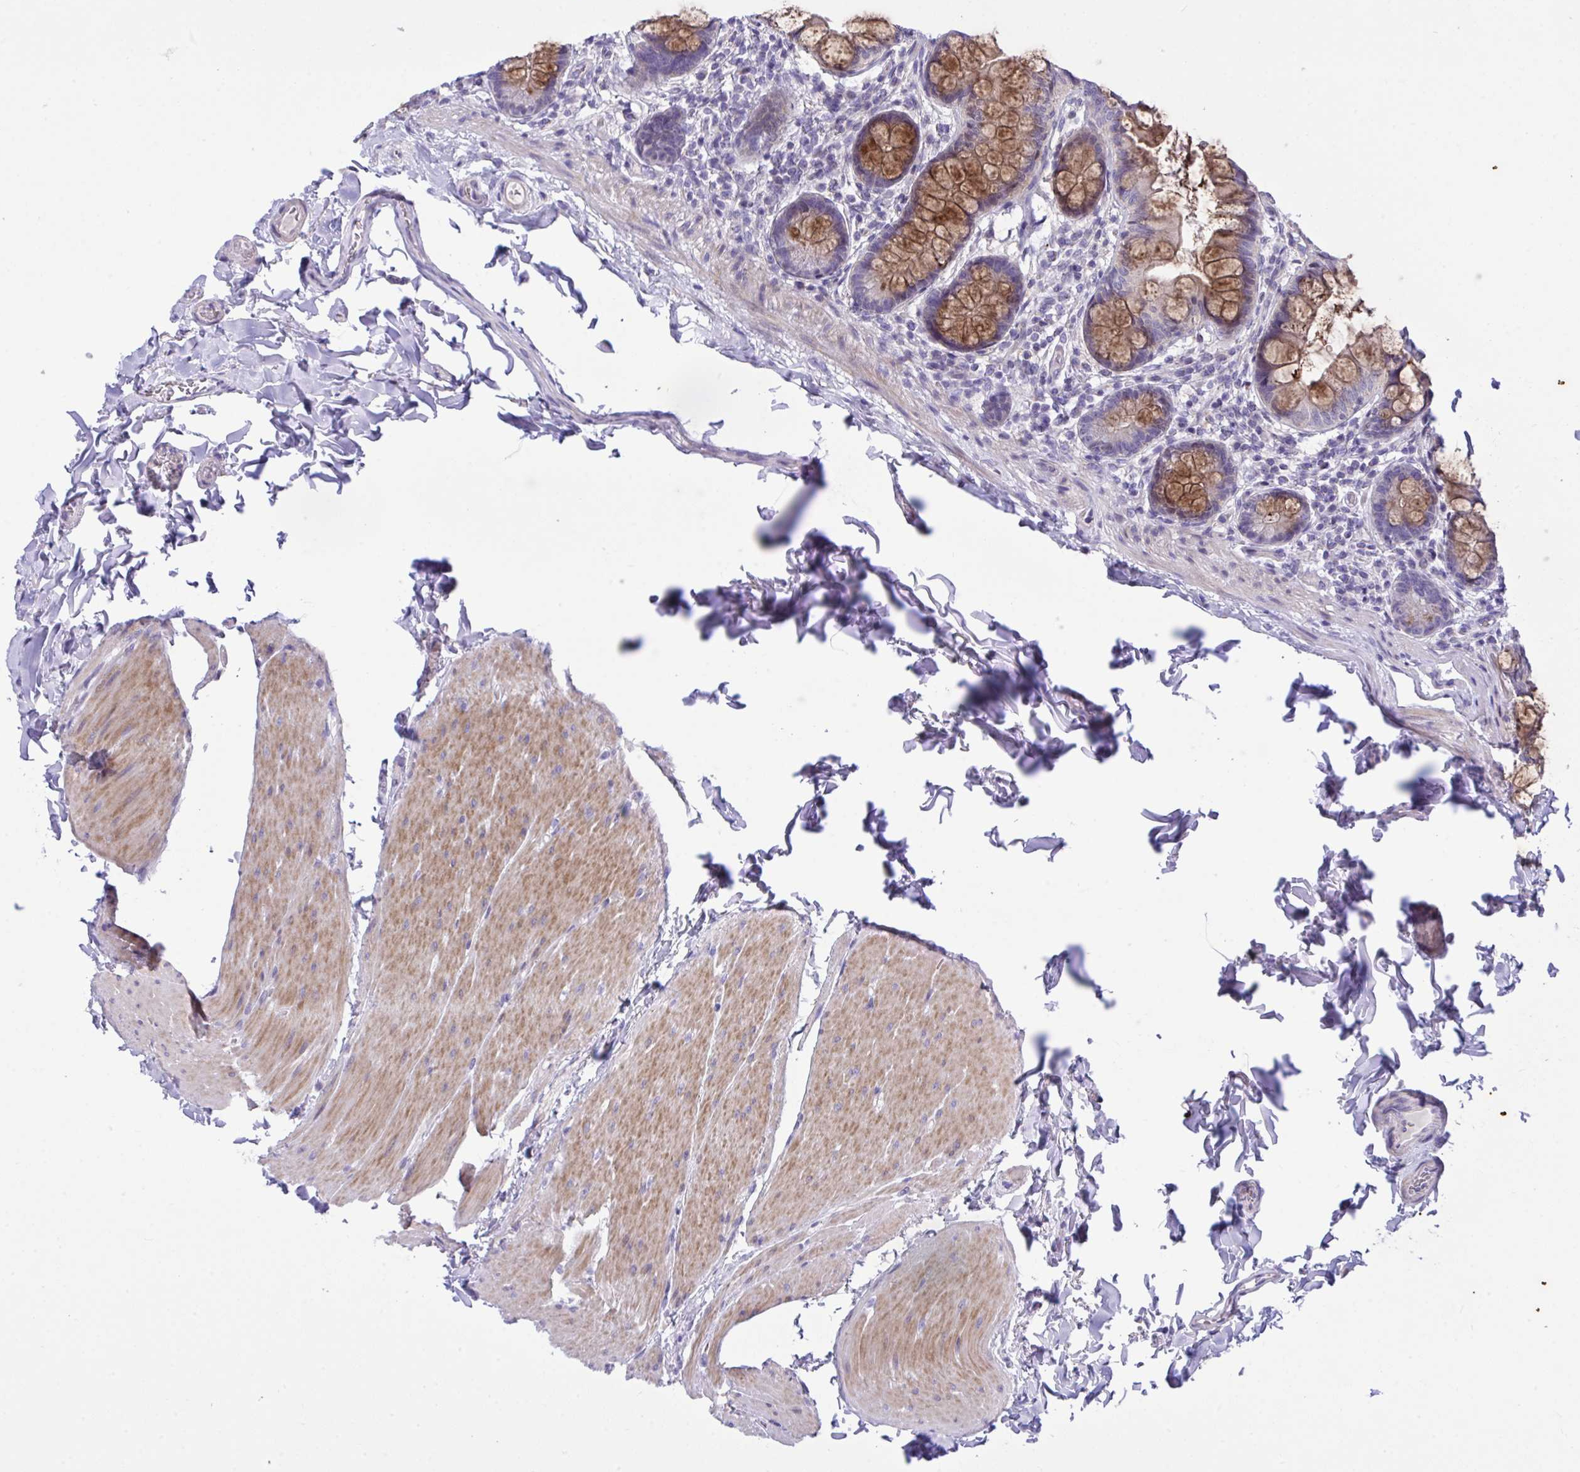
{"staining": {"intensity": "moderate", "quantity": "25%-75%", "location": "cytoplasmic/membranous"}, "tissue": "small intestine", "cell_type": "Glandular cells", "image_type": "normal", "snomed": [{"axis": "morphology", "description": "Normal tissue, NOS"}, {"axis": "topography", "description": "Small intestine"}], "caption": "Benign small intestine exhibits moderate cytoplasmic/membranous staining in approximately 25%-75% of glandular cells.", "gene": "WDR97", "patient": {"sex": "male", "age": 70}}